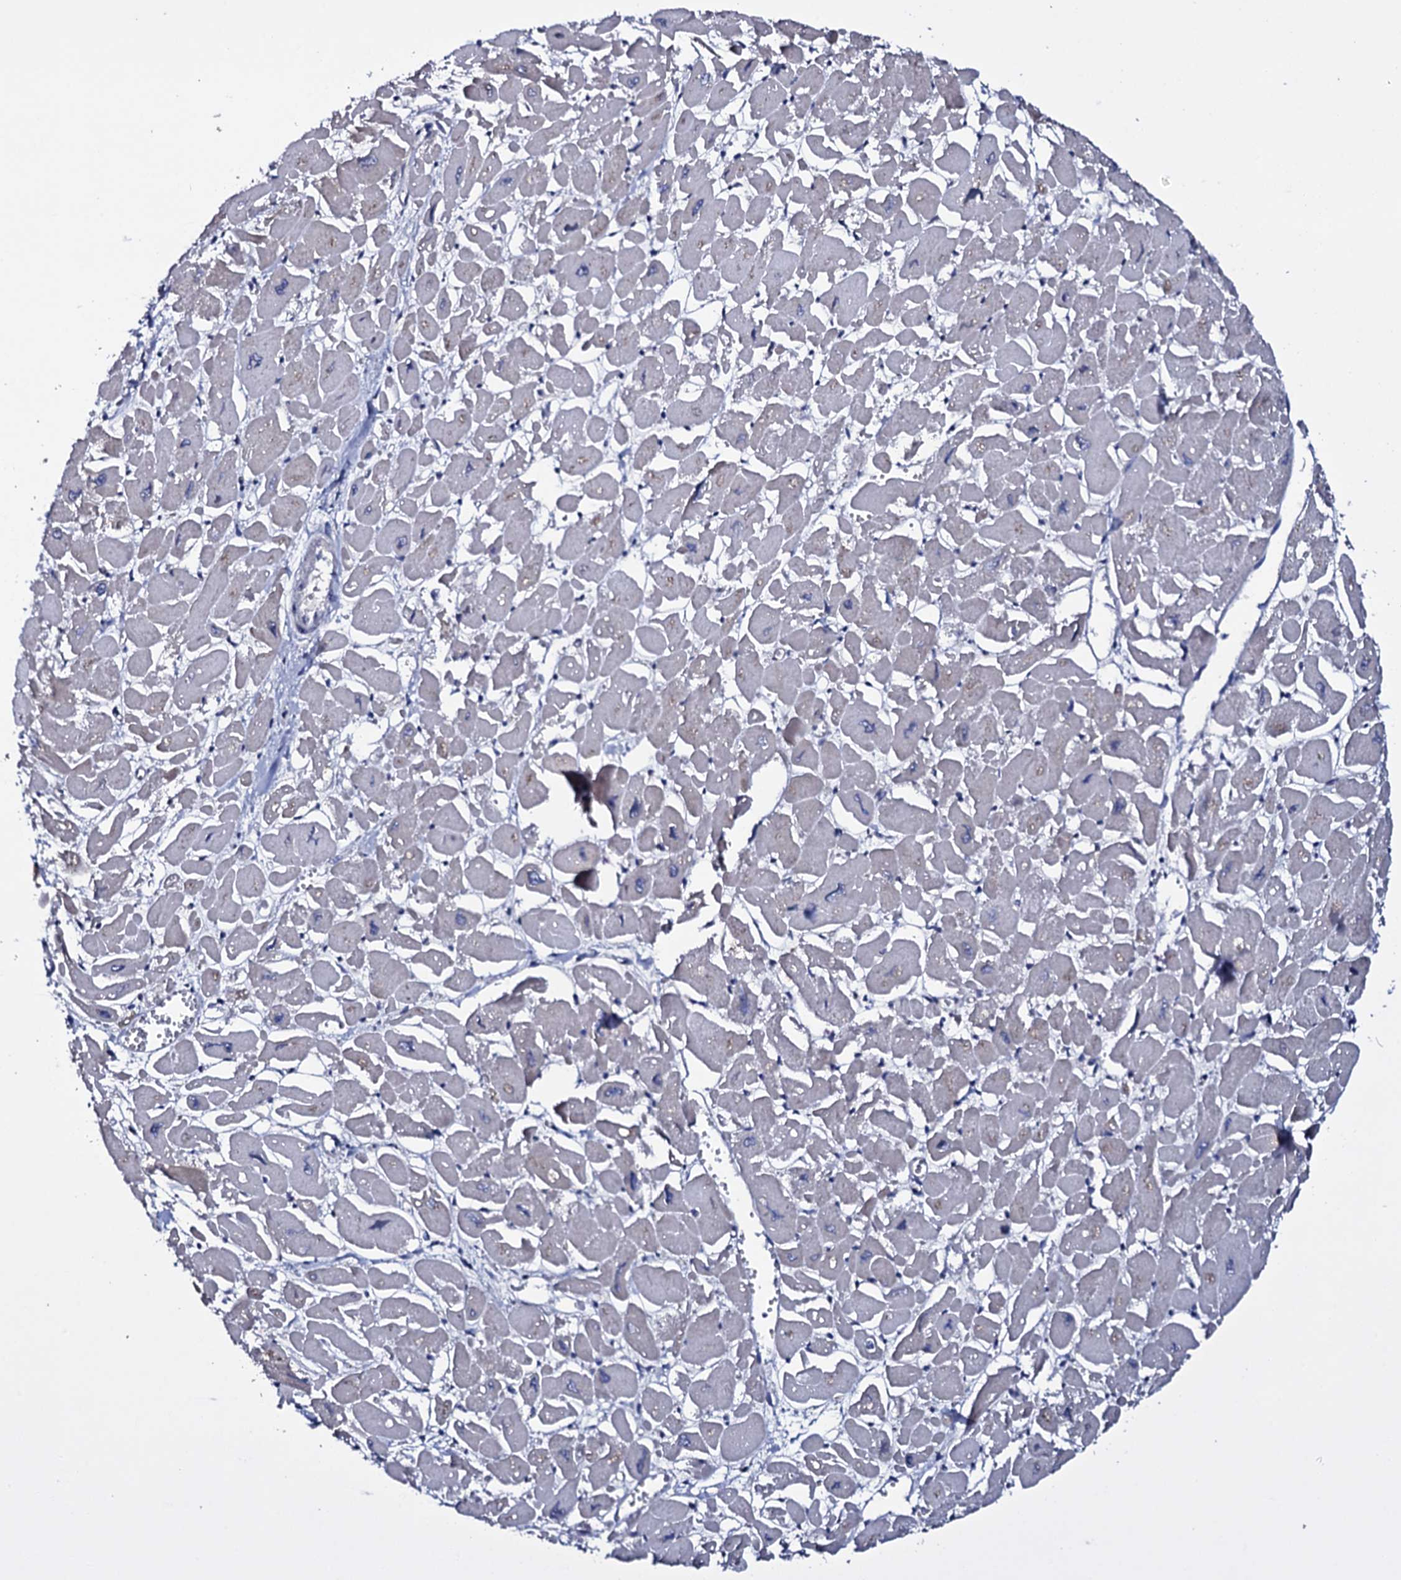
{"staining": {"intensity": "negative", "quantity": "none", "location": "none"}, "tissue": "heart muscle", "cell_type": "Cardiomyocytes", "image_type": "normal", "snomed": [{"axis": "morphology", "description": "Normal tissue, NOS"}, {"axis": "topography", "description": "Heart"}], "caption": "A high-resolution micrograph shows immunohistochemistry (IHC) staining of benign heart muscle, which displays no significant positivity in cardiomyocytes. Nuclei are stained in blue.", "gene": "GAREM1", "patient": {"sex": "male", "age": 54}}